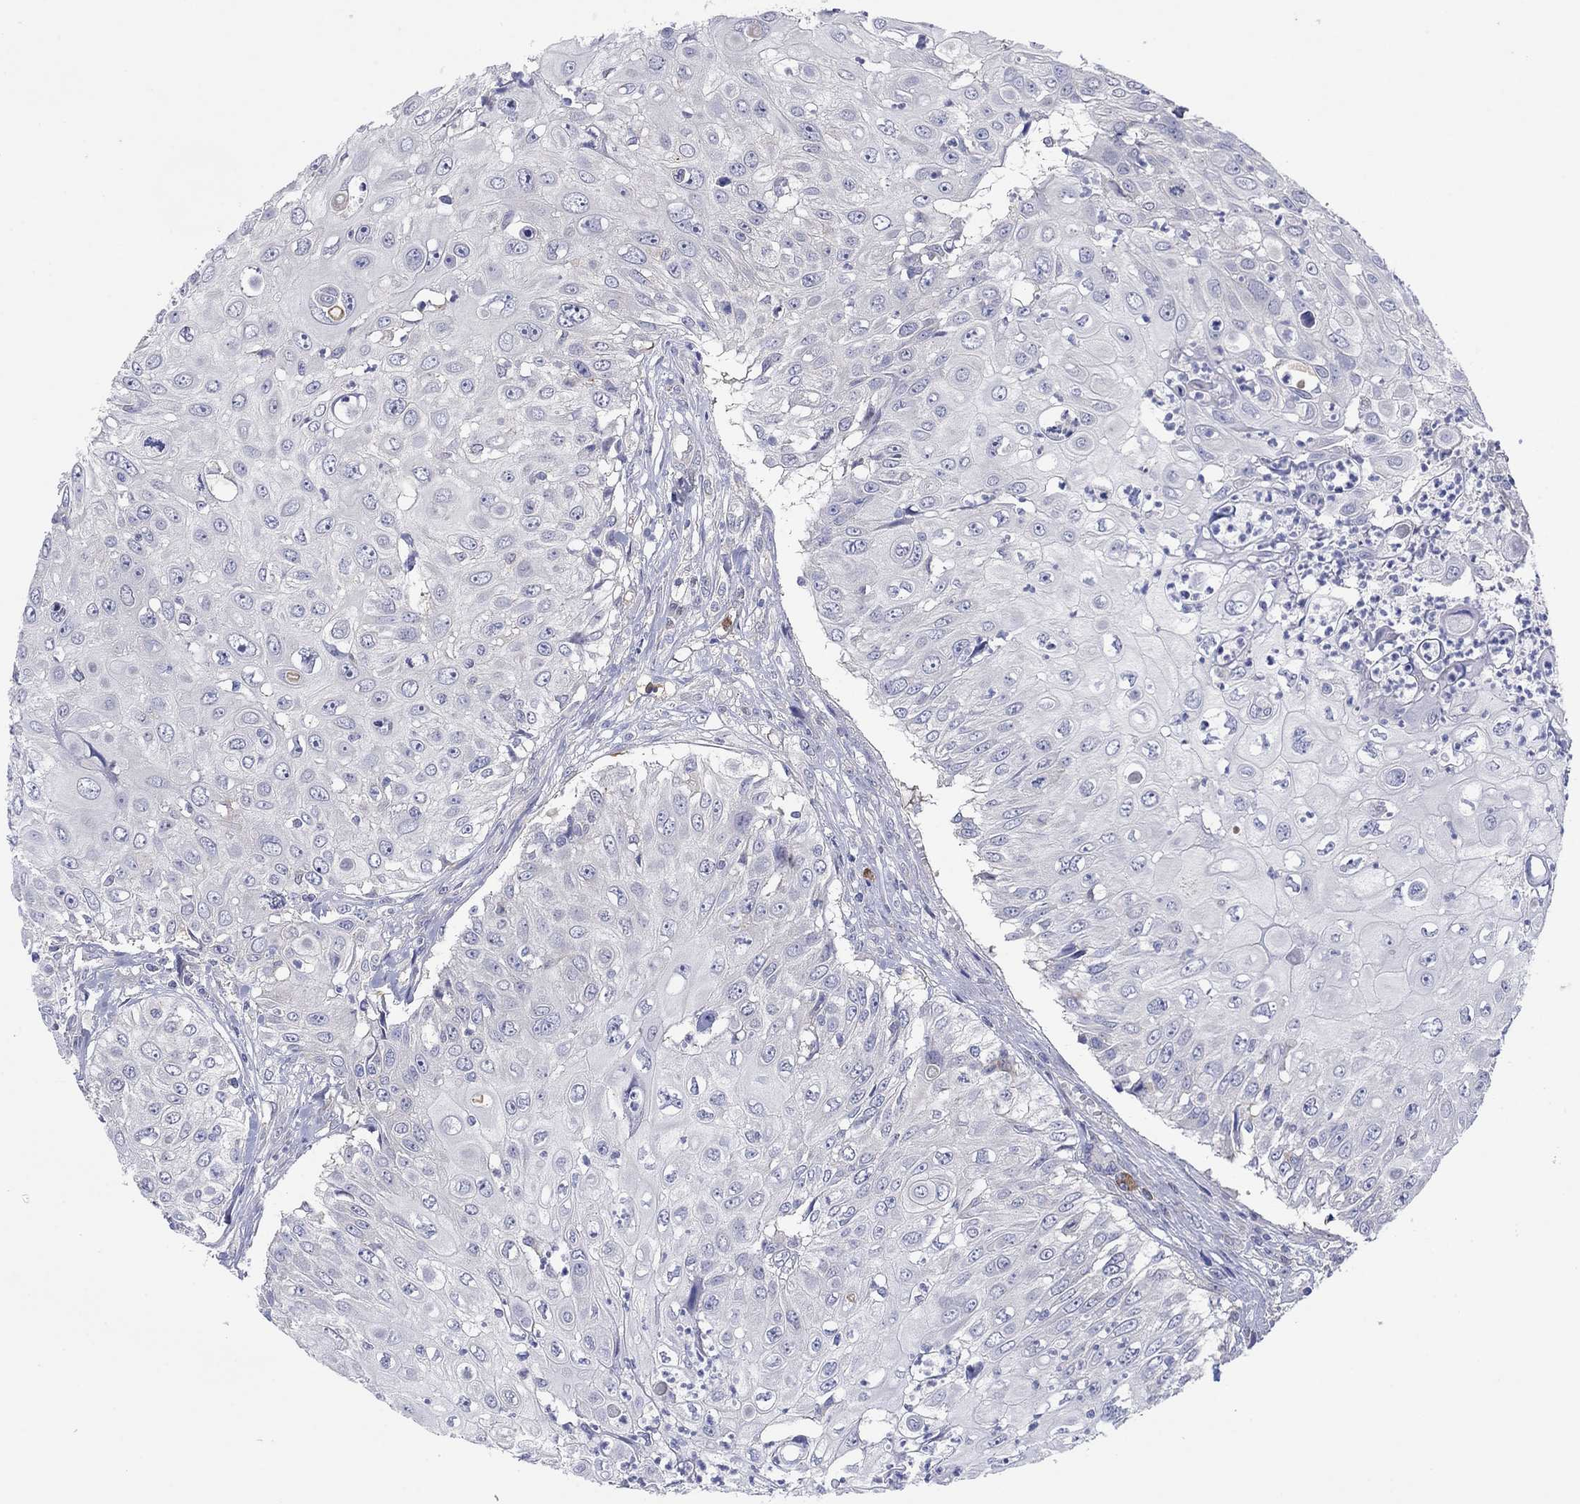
{"staining": {"intensity": "negative", "quantity": "none", "location": "none"}, "tissue": "urothelial cancer", "cell_type": "Tumor cells", "image_type": "cancer", "snomed": [{"axis": "morphology", "description": "Urothelial carcinoma, High grade"}, {"axis": "topography", "description": "Urinary bladder"}], "caption": "The image displays no significant expression in tumor cells of urothelial cancer.", "gene": "PLCL2", "patient": {"sex": "female", "age": 79}}